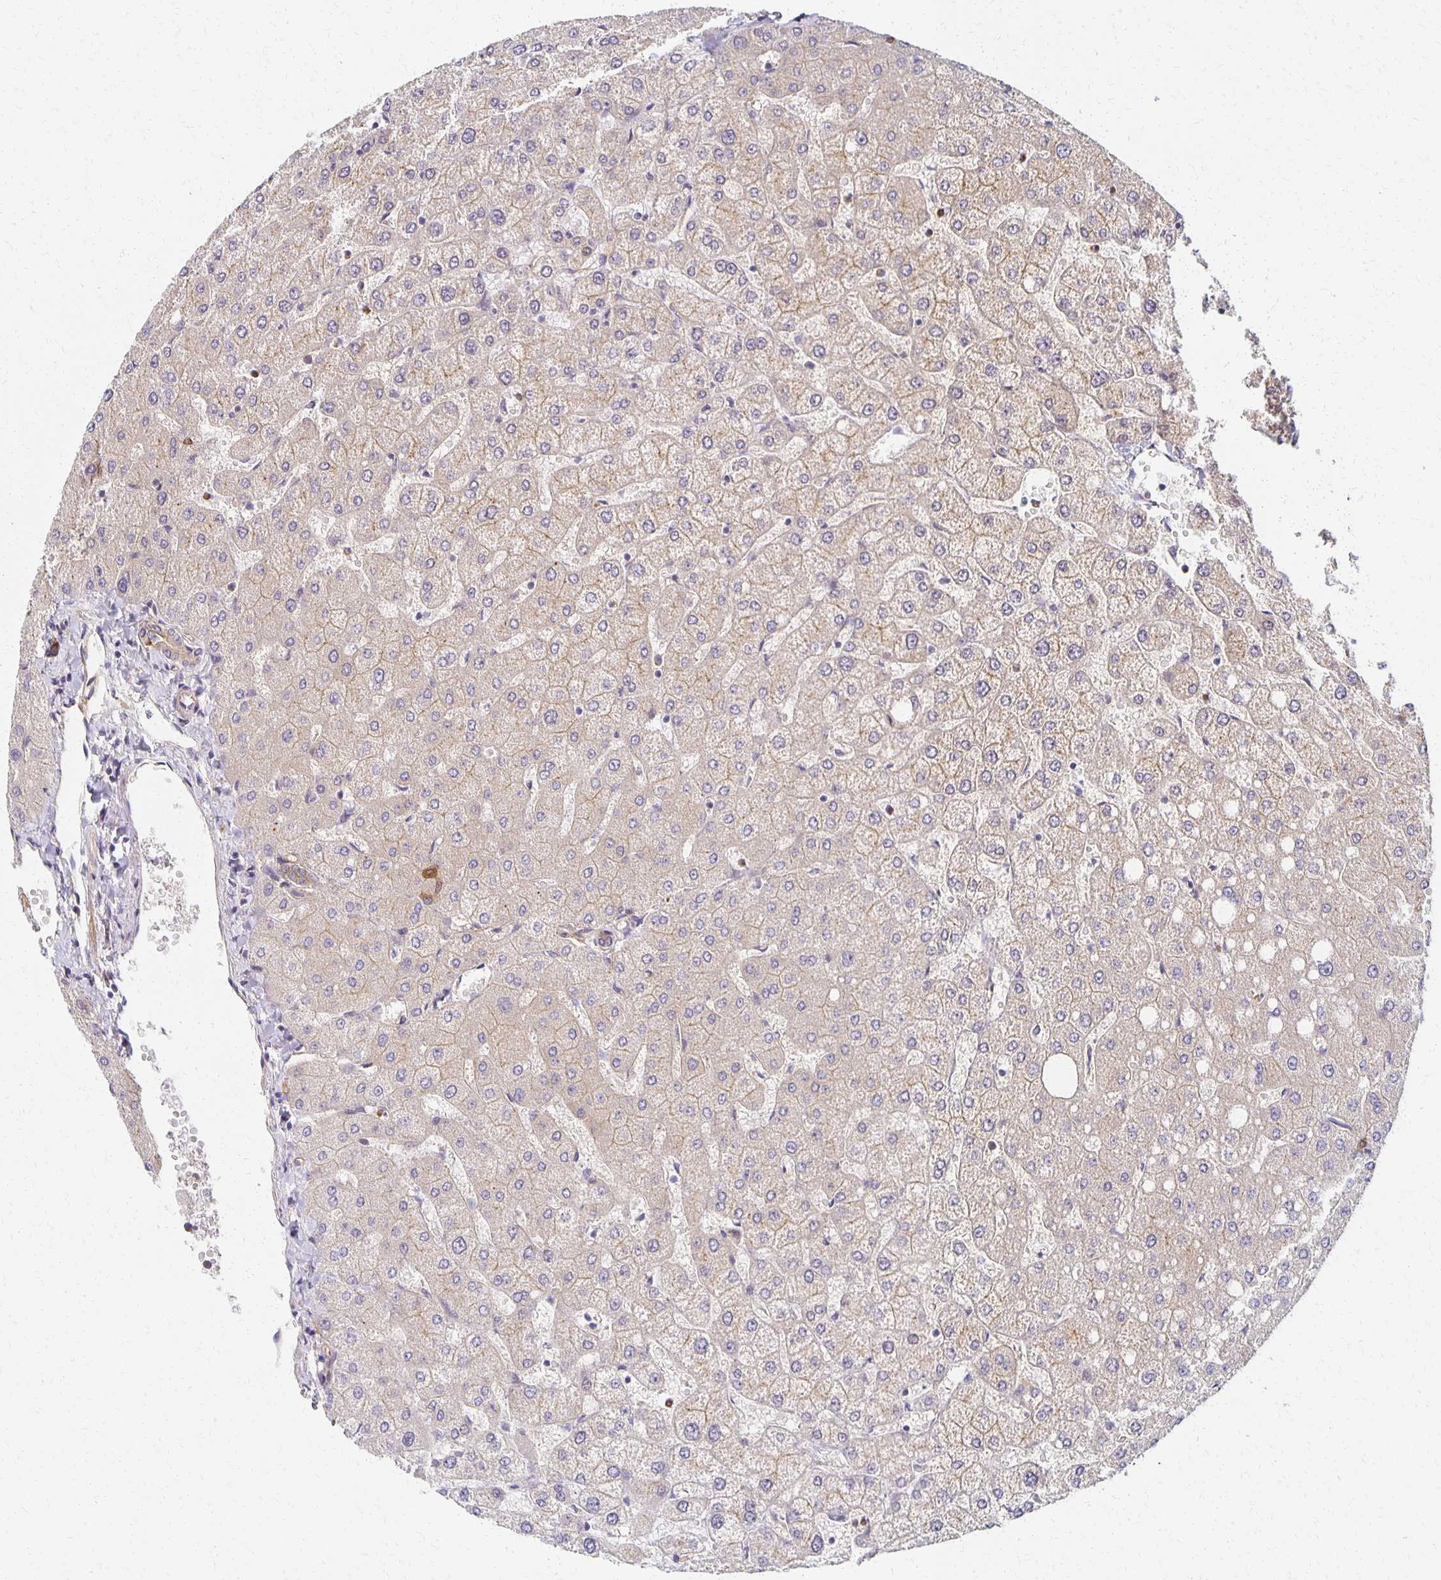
{"staining": {"intensity": "weak", "quantity": "<25%", "location": "cytoplasmic/membranous"}, "tissue": "liver", "cell_type": "Cholangiocytes", "image_type": "normal", "snomed": [{"axis": "morphology", "description": "Normal tissue, NOS"}, {"axis": "topography", "description": "Liver"}], "caption": "A high-resolution photomicrograph shows immunohistochemistry (IHC) staining of benign liver, which shows no significant positivity in cholangiocytes.", "gene": "SORL1", "patient": {"sex": "female", "age": 54}}